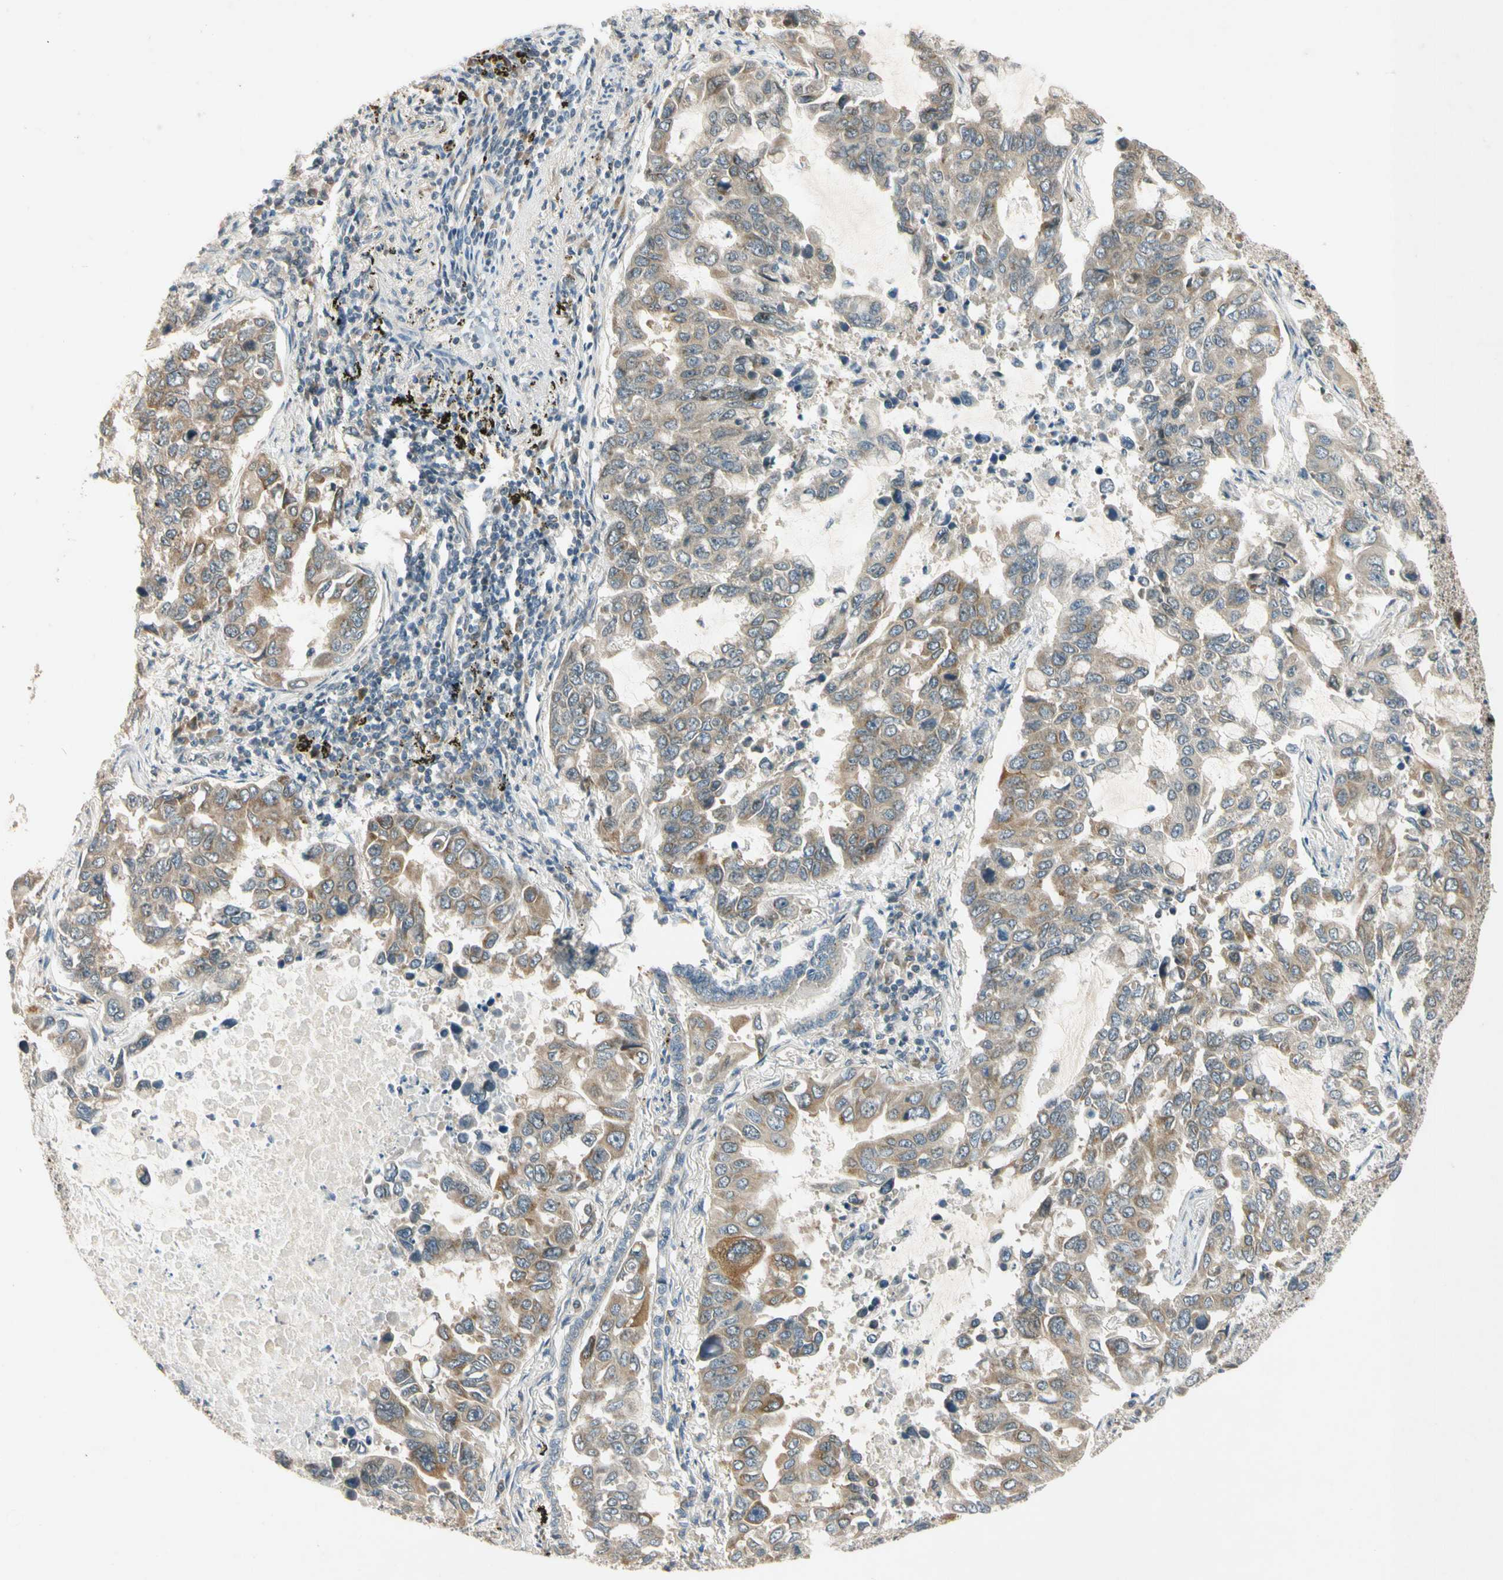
{"staining": {"intensity": "moderate", "quantity": ">75%", "location": "cytoplasmic/membranous"}, "tissue": "lung cancer", "cell_type": "Tumor cells", "image_type": "cancer", "snomed": [{"axis": "morphology", "description": "Adenocarcinoma, NOS"}, {"axis": "topography", "description": "Lung"}], "caption": "This is an image of IHC staining of lung cancer (adenocarcinoma), which shows moderate staining in the cytoplasmic/membranous of tumor cells.", "gene": "RPS6KB2", "patient": {"sex": "male", "age": 64}}